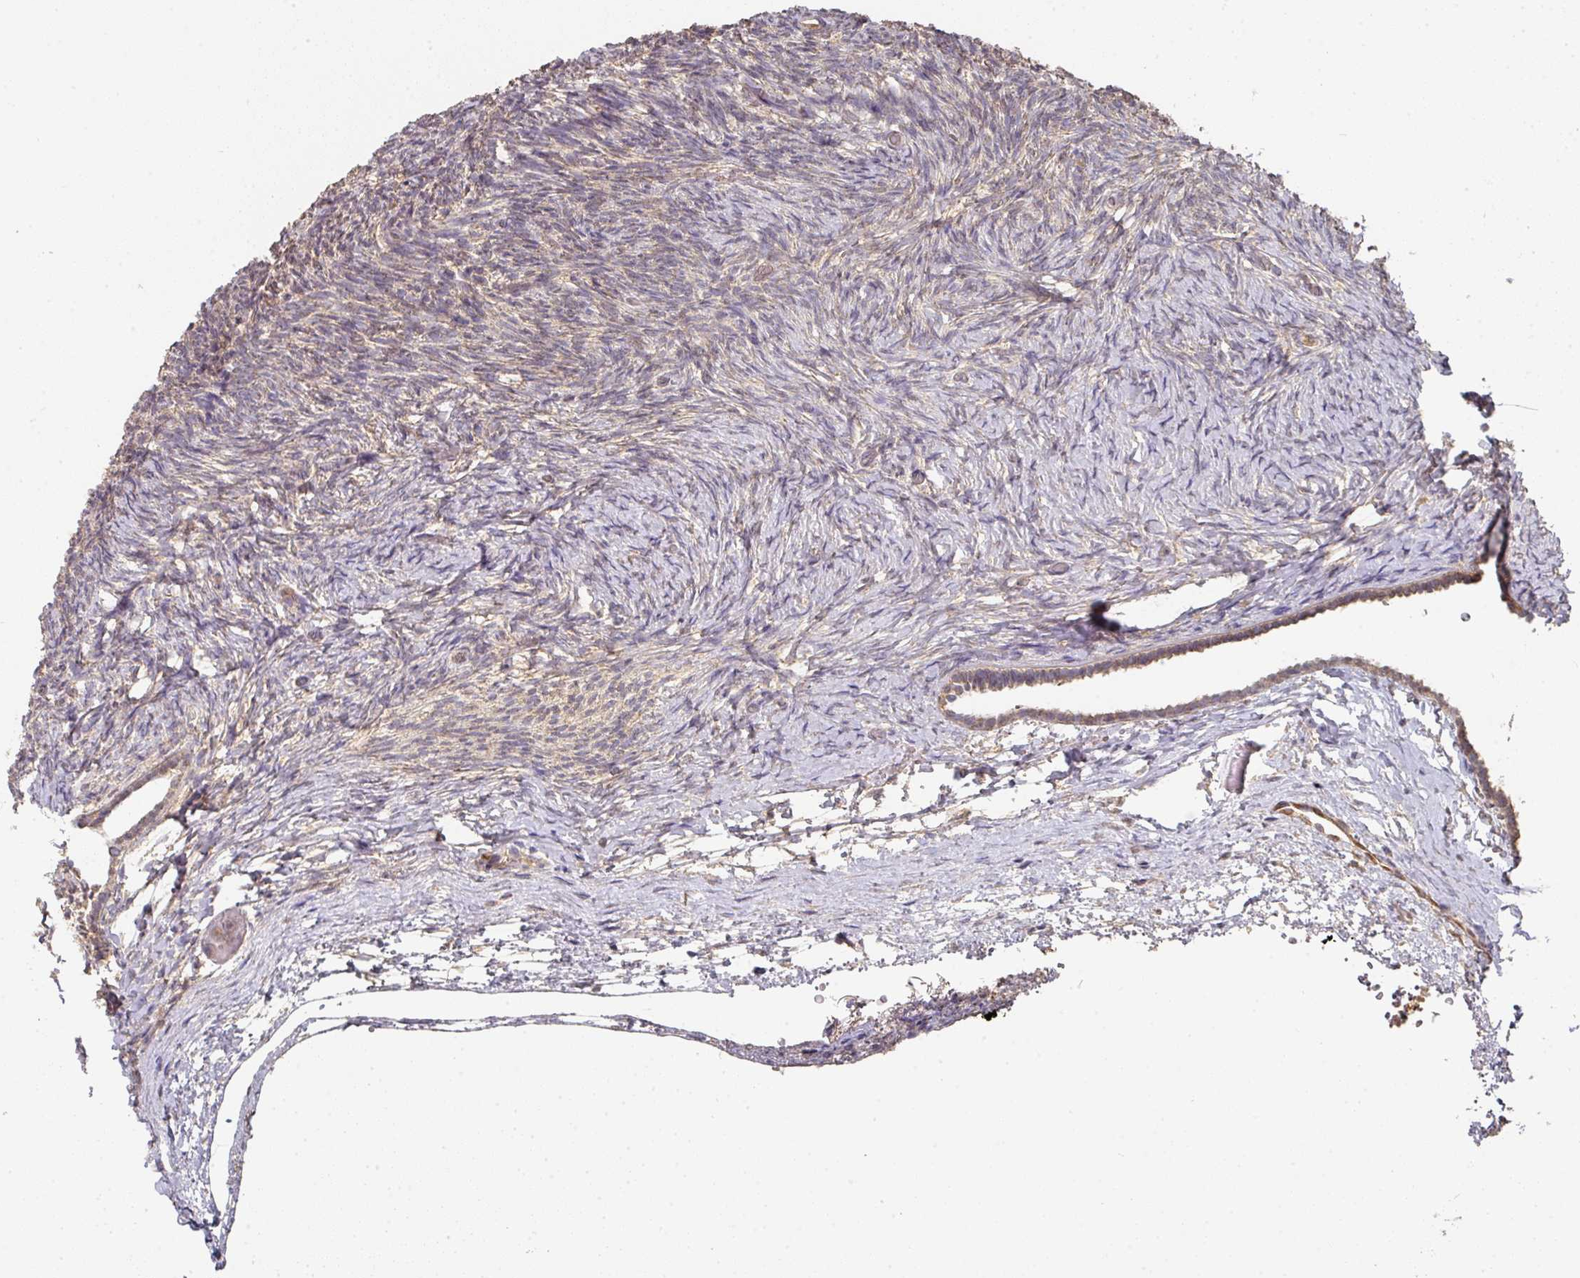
{"staining": {"intensity": "weak", "quantity": "<25%", "location": "cytoplasmic/membranous"}, "tissue": "ovary", "cell_type": "Follicle cells", "image_type": "normal", "snomed": [{"axis": "morphology", "description": "Normal tissue, NOS"}, {"axis": "topography", "description": "Ovary"}], "caption": "The micrograph reveals no significant positivity in follicle cells of ovary. (DAB (3,3'-diaminobenzidine) IHC with hematoxylin counter stain).", "gene": "EXTL3", "patient": {"sex": "female", "age": 39}}